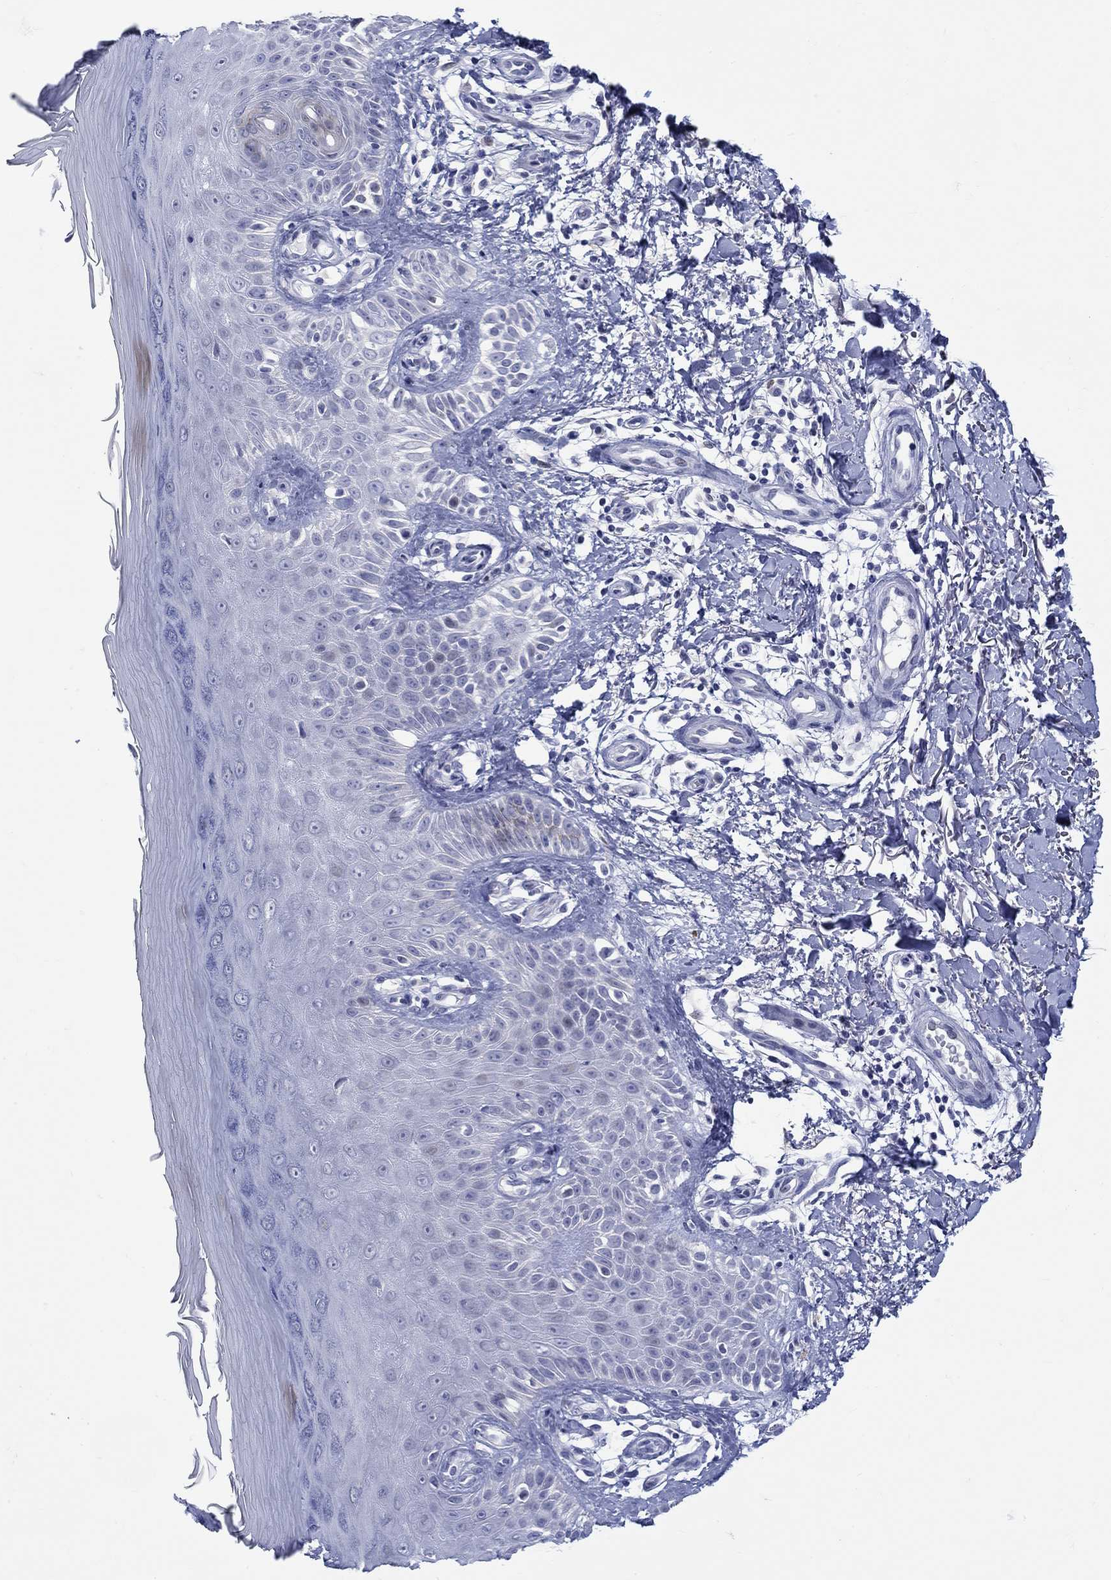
{"staining": {"intensity": "negative", "quantity": "none", "location": "none"}, "tissue": "skin", "cell_type": "Fibroblasts", "image_type": "normal", "snomed": [{"axis": "morphology", "description": "Normal tissue, NOS"}, {"axis": "morphology", "description": "Inflammation, NOS"}, {"axis": "morphology", "description": "Fibrosis, NOS"}, {"axis": "topography", "description": "Skin"}], "caption": "Immunohistochemical staining of benign human skin reveals no significant positivity in fibroblasts.", "gene": "CRYGS", "patient": {"sex": "male", "age": 71}}